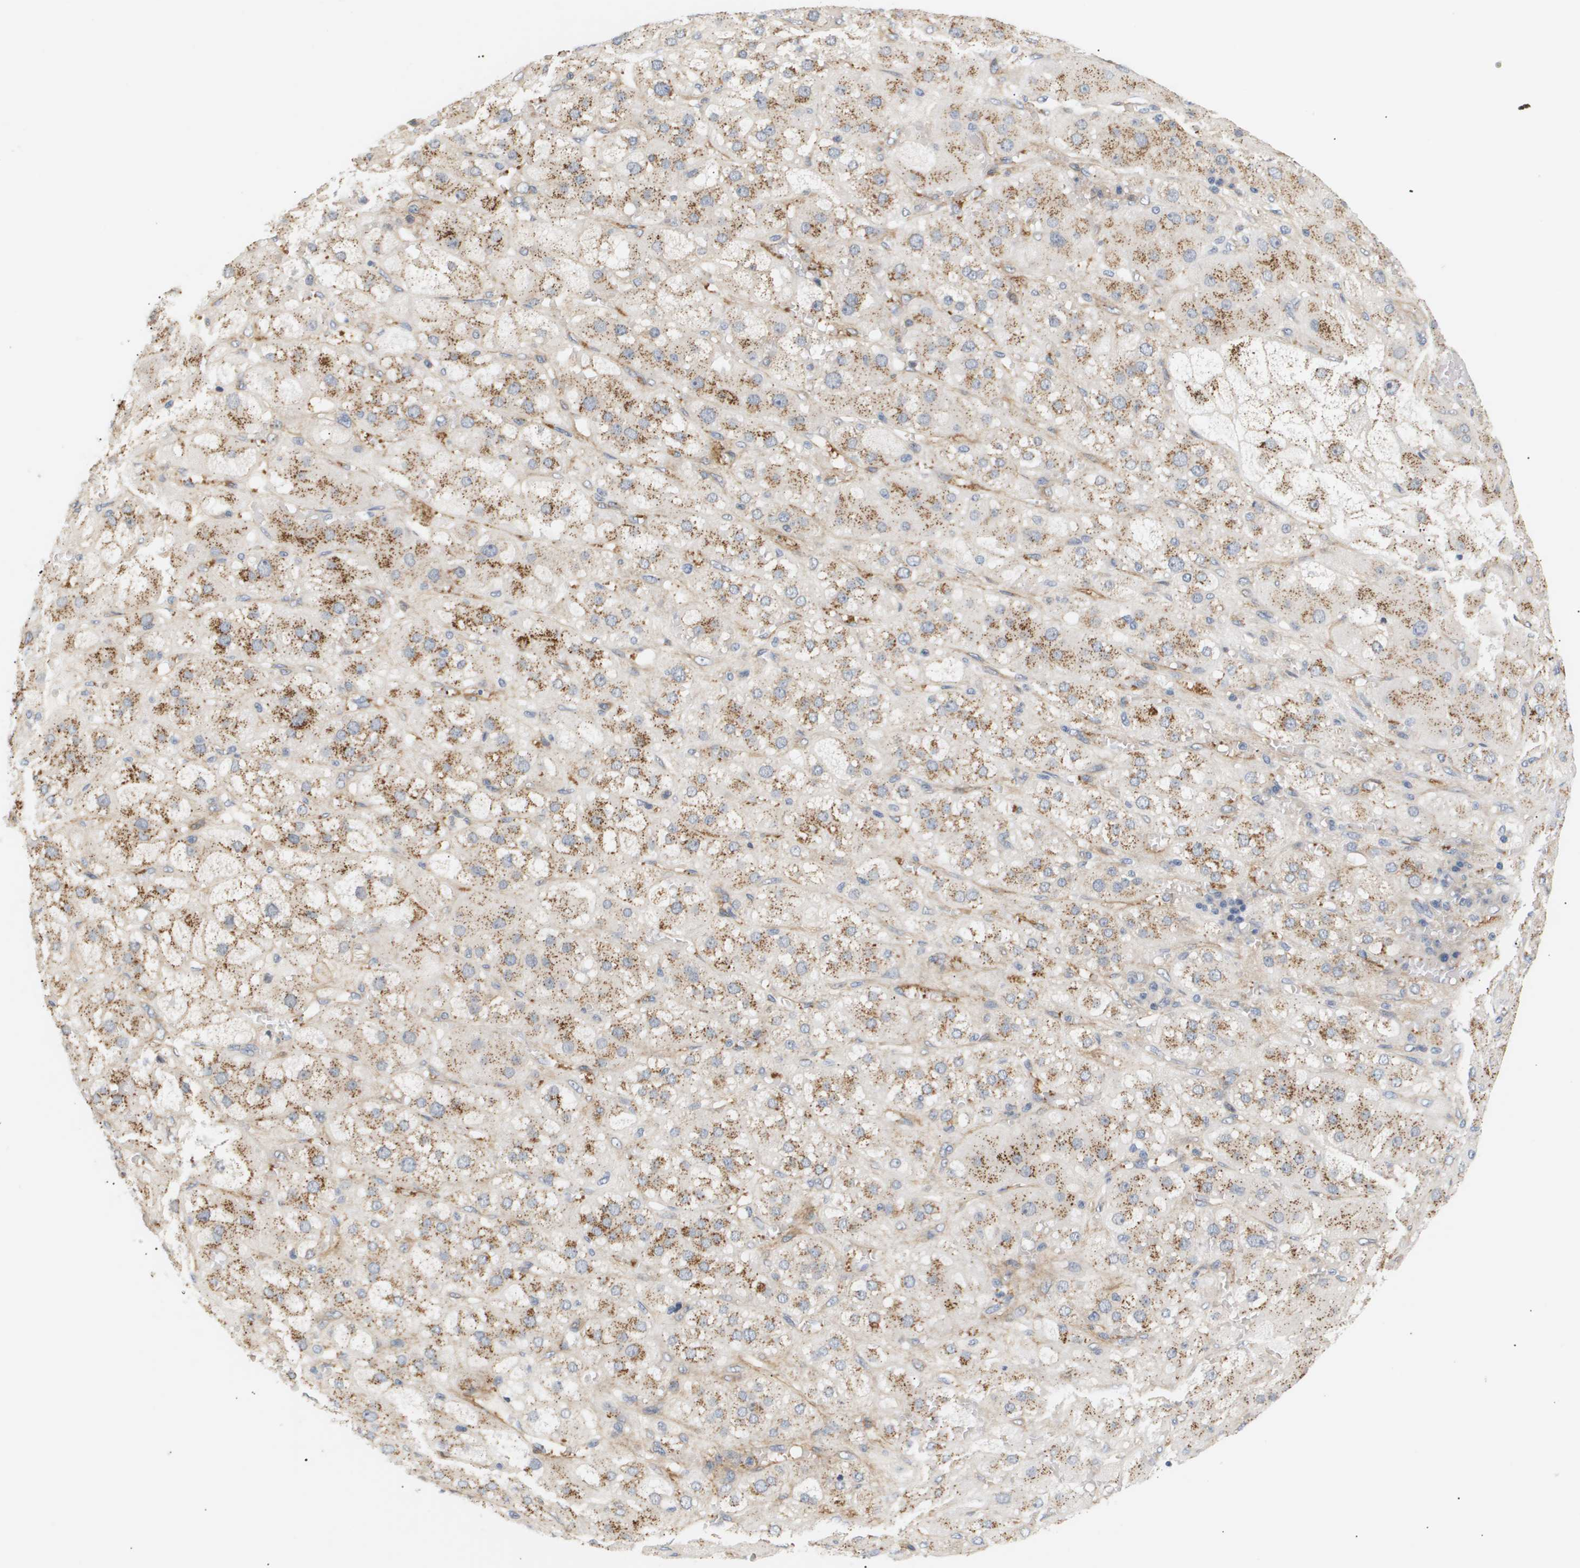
{"staining": {"intensity": "moderate", "quantity": "25%-75%", "location": "cytoplasmic/membranous"}, "tissue": "adrenal gland", "cell_type": "Glandular cells", "image_type": "normal", "snomed": [{"axis": "morphology", "description": "Normal tissue, NOS"}, {"axis": "topography", "description": "Adrenal gland"}], "caption": "Protein expression analysis of unremarkable human adrenal gland reveals moderate cytoplasmic/membranous positivity in about 25%-75% of glandular cells. Nuclei are stained in blue.", "gene": "CORO2B", "patient": {"sex": "female", "age": 47}}